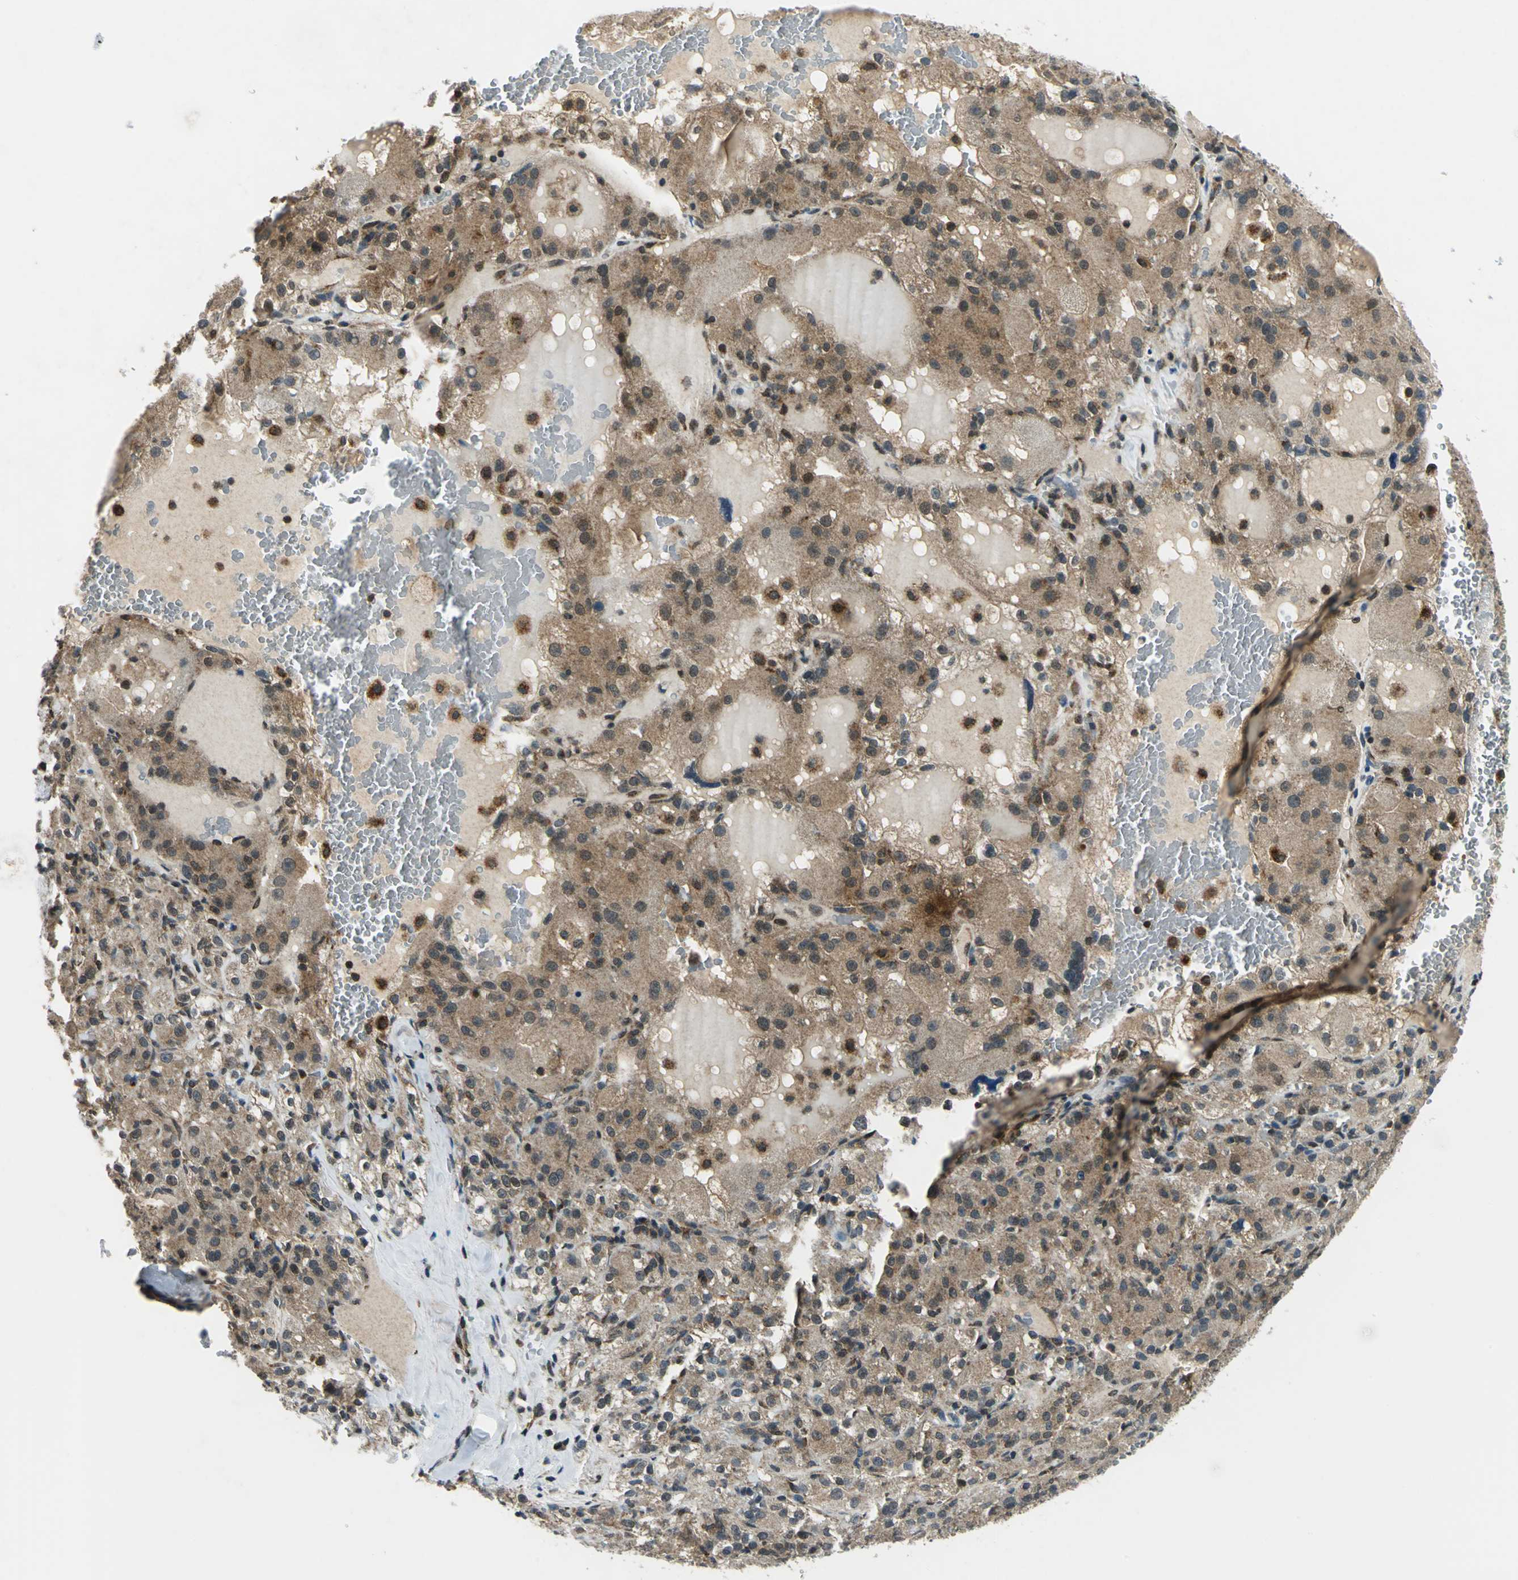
{"staining": {"intensity": "moderate", "quantity": ">75%", "location": "cytoplasmic/membranous,nuclear"}, "tissue": "renal cancer", "cell_type": "Tumor cells", "image_type": "cancer", "snomed": [{"axis": "morphology", "description": "Normal tissue, NOS"}, {"axis": "morphology", "description": "Adenocarcinoma, NOS"}, {"axis": "topography", "description": "Kidney"}], "caption": "Renal cancer stained for a protein reveals moderate cytoplasmic/membranous and nuclear positivity in tumor cells.", "gene": "NUDT2", "patient": {"sex": "male", "age": 61}}